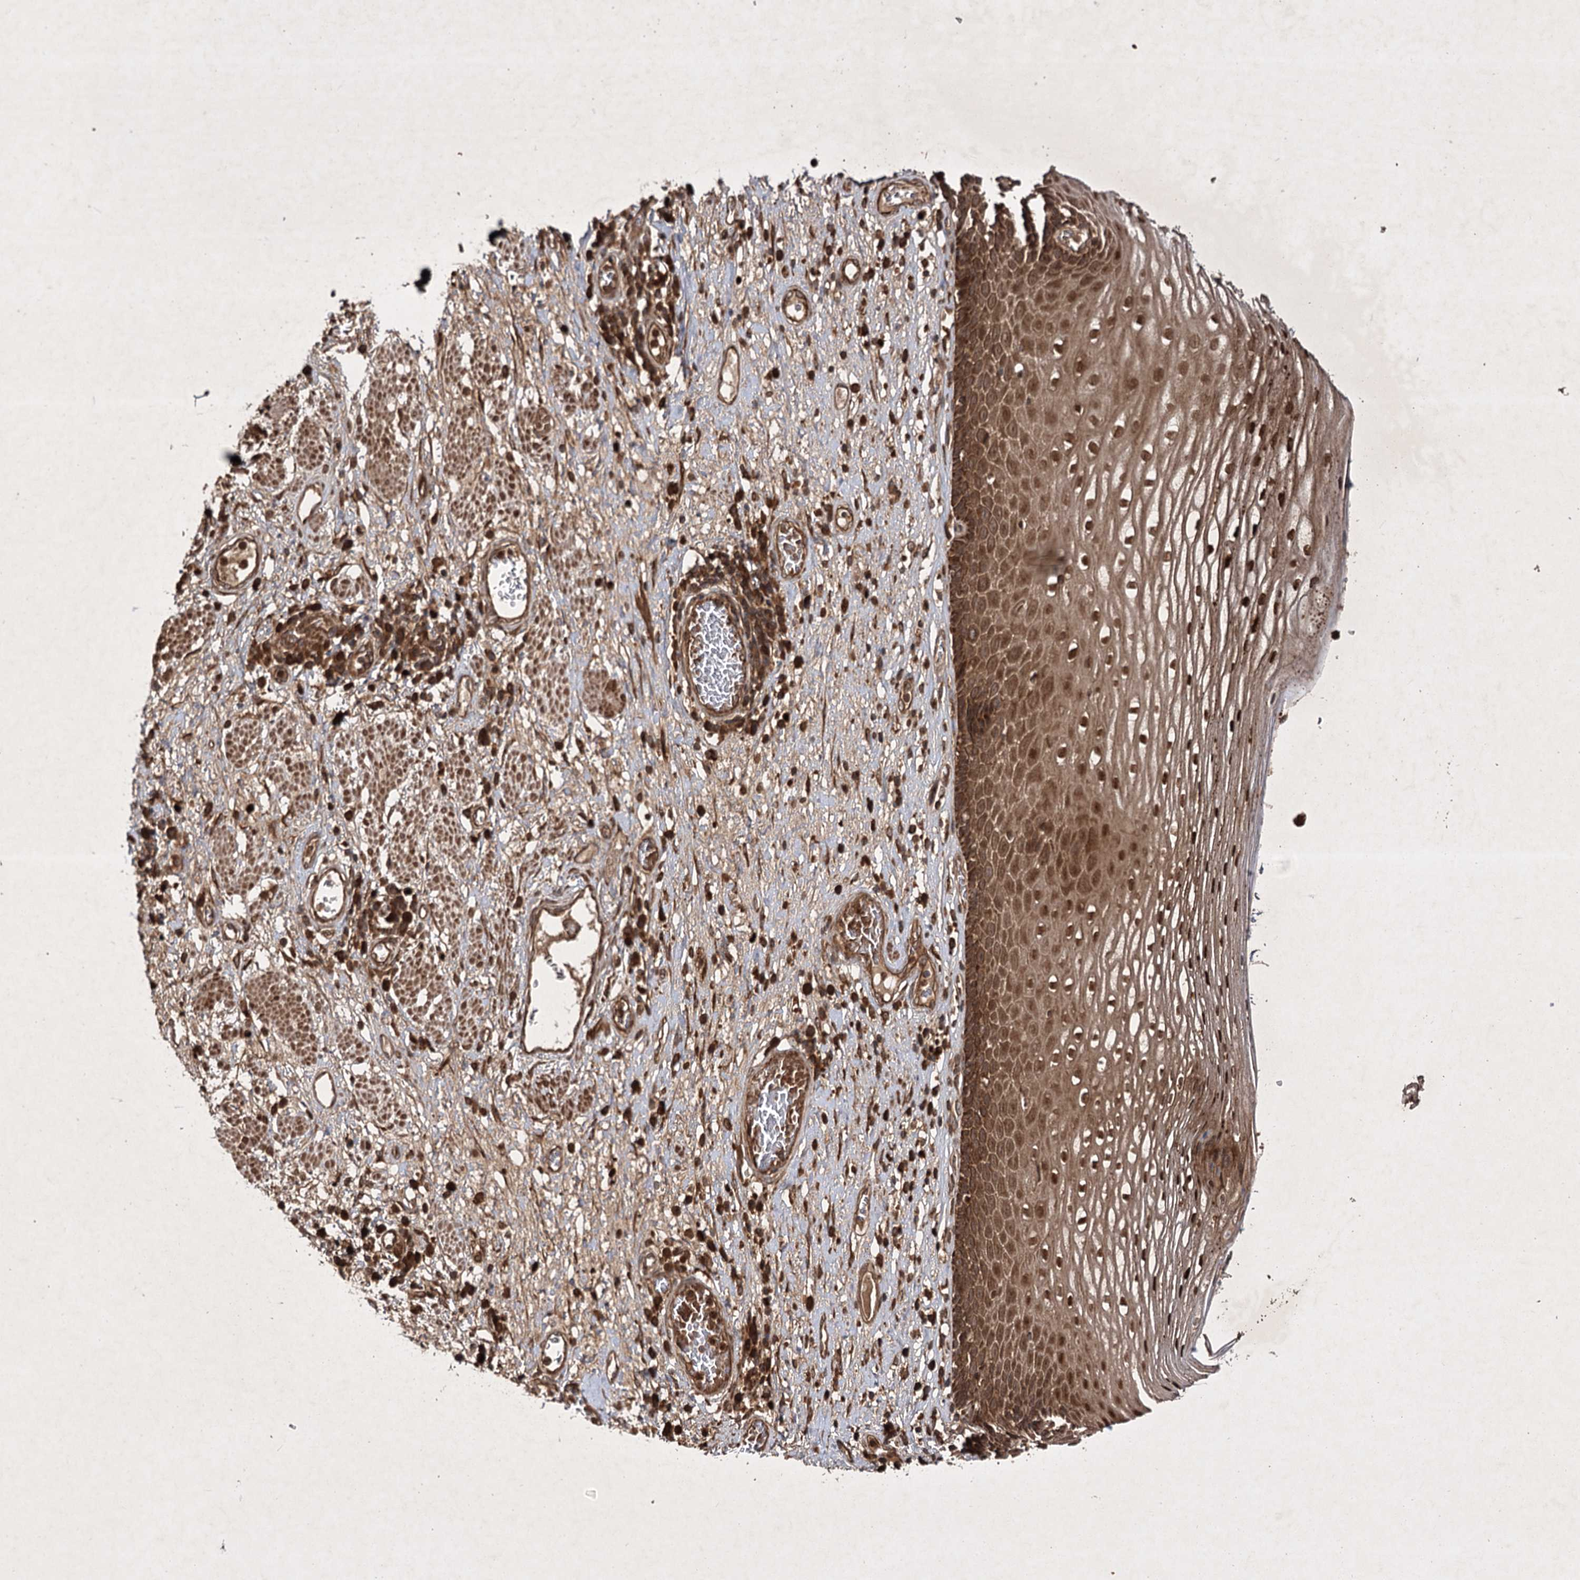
{"staining": {"intensity": "moderate", "quantity": ">75%", "location": "cytoplasmic/membranous,nuclear"}, "tissue": "esophagus", "cell_type": "Squamous epithelial cells", "image_type": "normal", "snomed": [{"axis": "morphology", "description": "Normal tissue, NOS"}, {"axis": "morphology", "description": "Adenocarcinoma, NOS"}, {"axis": "topography", "description": "Esophagus"}], "caption": "A medium amount of moderate cytoplasmic/membranous,nuclear positivity is present in approximately >75% of squamous epithelial cells in unremarkable esophagus.", "gene": "DNAJC13", "patient": {"sex": "male", "age": 62}}